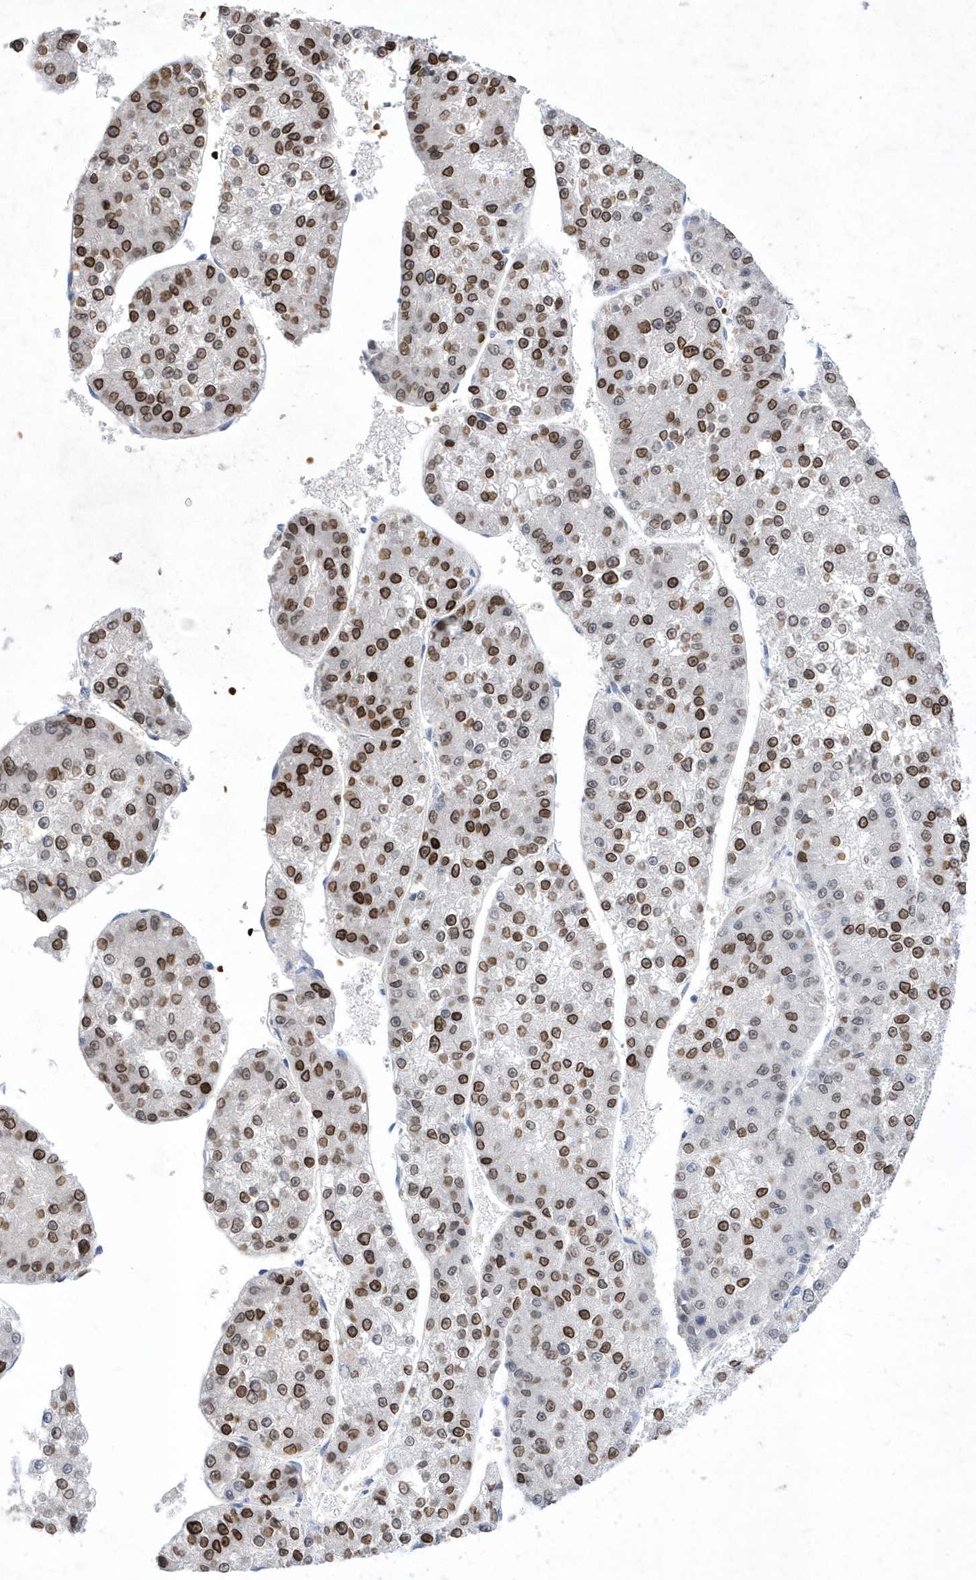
{"staining": {"intensity": "strong", "quantity": ">75%", "location": "cytoplasmic/membranous,nuclear"}, "tissue": "liver cancer", "cell_type": "Tumor cells", "image_type": "cancer", "snomed": [{"axis": "morphology", "description": "Carcinoma, Hepatocellular, NOS"}, {"axis": "topography", "description": "Liver"}], "caption": "Immunohistochemistry (DAB) staining of human liver hepatocellular carcinoma reveals strong cytoplasmic/membranous and nuclear protein expression in about >75% of tumor cells.", "gene": "ZNF875", "patient": {"sex": "female", "age": 73}}